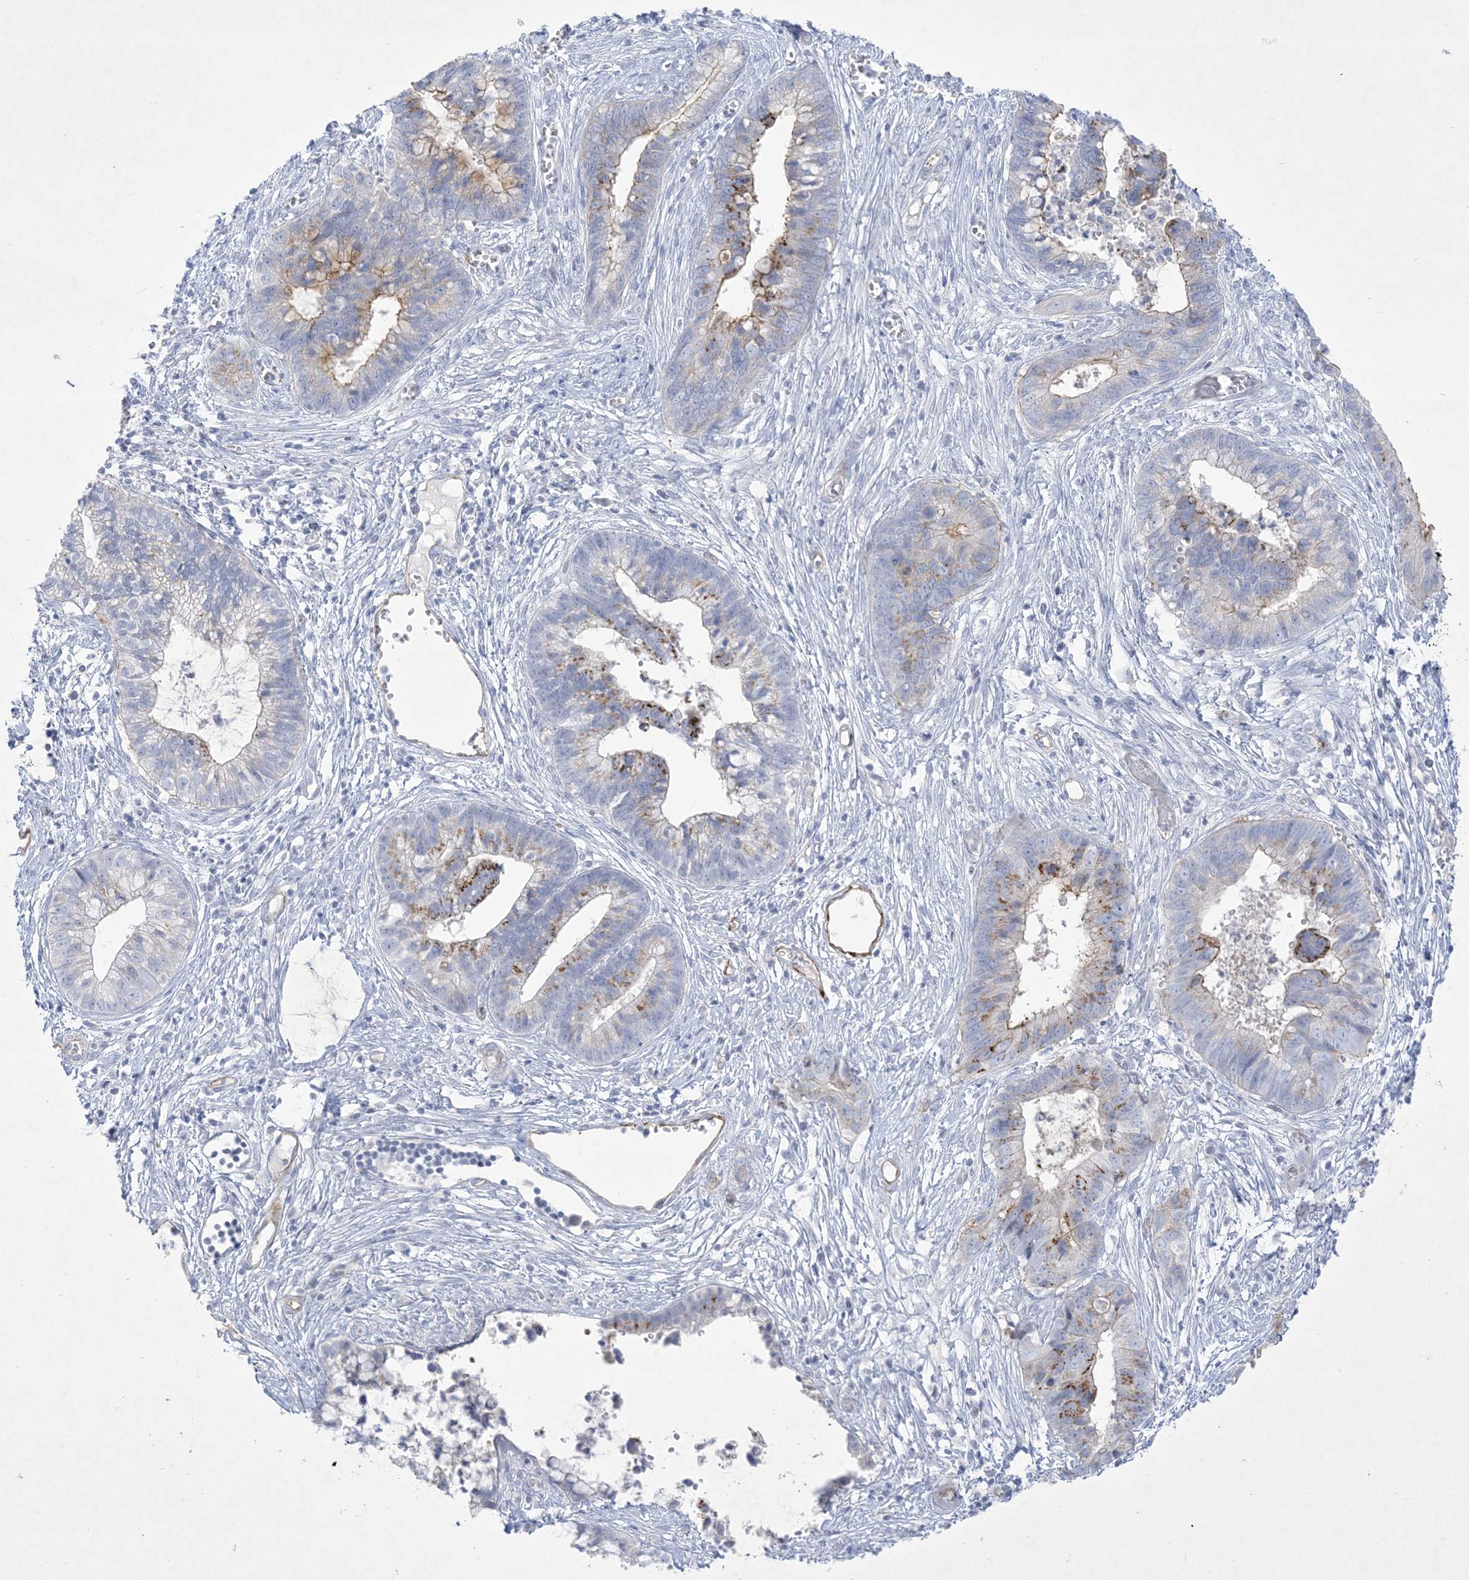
{"staining": {"intensity": "moderate", "quantity": "<25%", "location": "cytoplasmic/membranous"}, "tissue": "cervical cancer", "cell_type": "Tumor cells", "image_type": "cancer", "snomed": [{"axis": "morphology", "description": "Adenocarcinoma, NOS"}, {"axis": "topography", "description": "Cervix"}], "caption": "Cervical cancer tissue displays moderate cytoplasmic/membranous positivity in about <25% of tumor cells Immunohistochemistry stains the protein of interest in brown and the nuclei are stained blue.", "gene": "B3GNT7", "patient": {"sex": "female", "age": 44}}